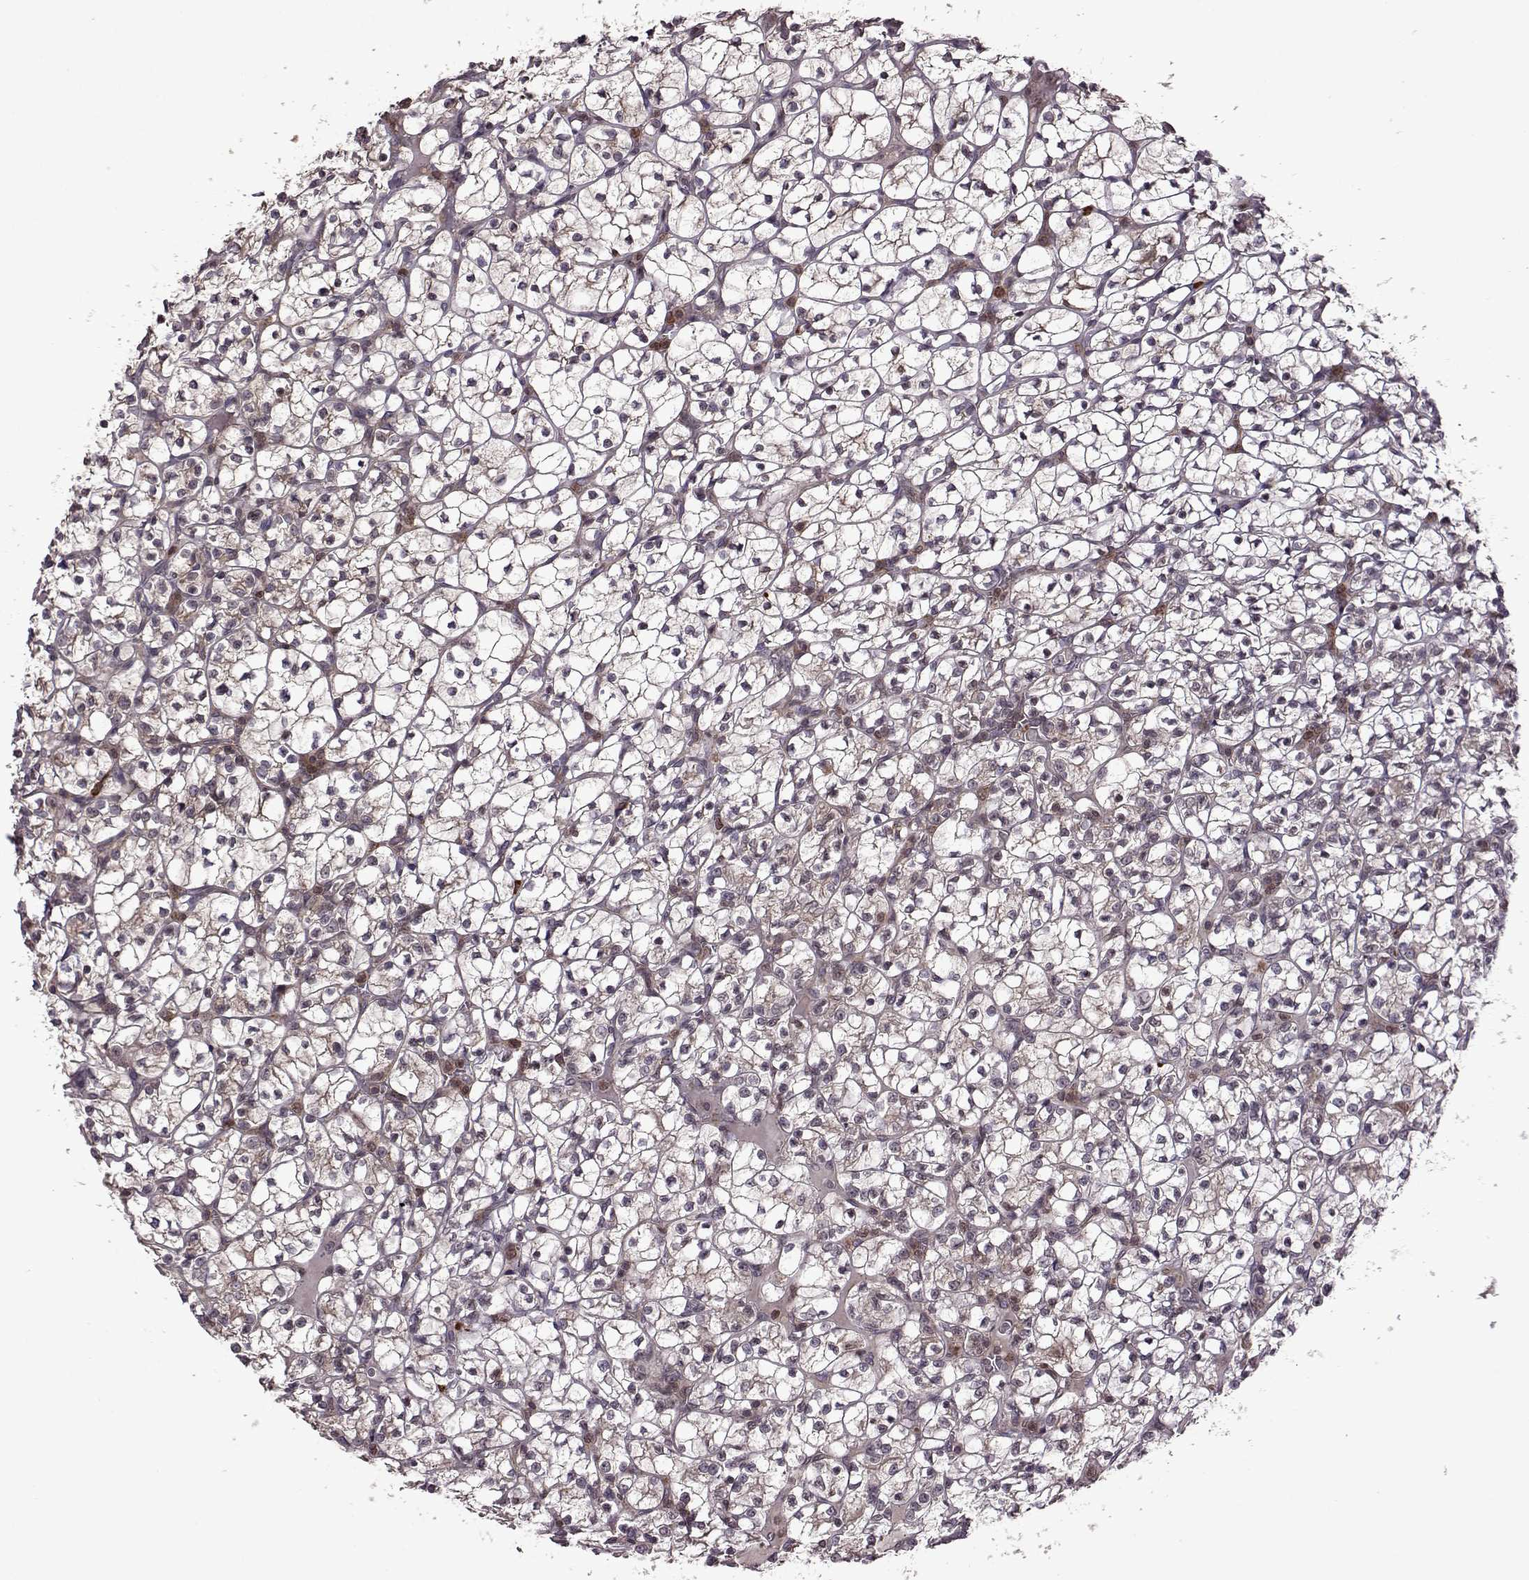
{"staining": {"intensity": "weak", "quantity": "<25%", "location": "cytoplasmic/membranous"}, "tissue": "renal cancer", "cell_type": "Tumor cells", "image_type": "cancer", "snomed": [{"axis": "morphology", "description": "Adenocarcinoma, NOS"}, {"axis": "topography", "description": "Kidney"}], "caption": "High magnification brightfield microscopy of adenocarcinoma (renal) stained with DAB (3,3'-diaminobenzidine) (brown) and counterstained with hematoxylin (blue): tumor cells show no significant positivity.", "gene": "TRMU", "patient": {"sex": "female", "age": 89}}